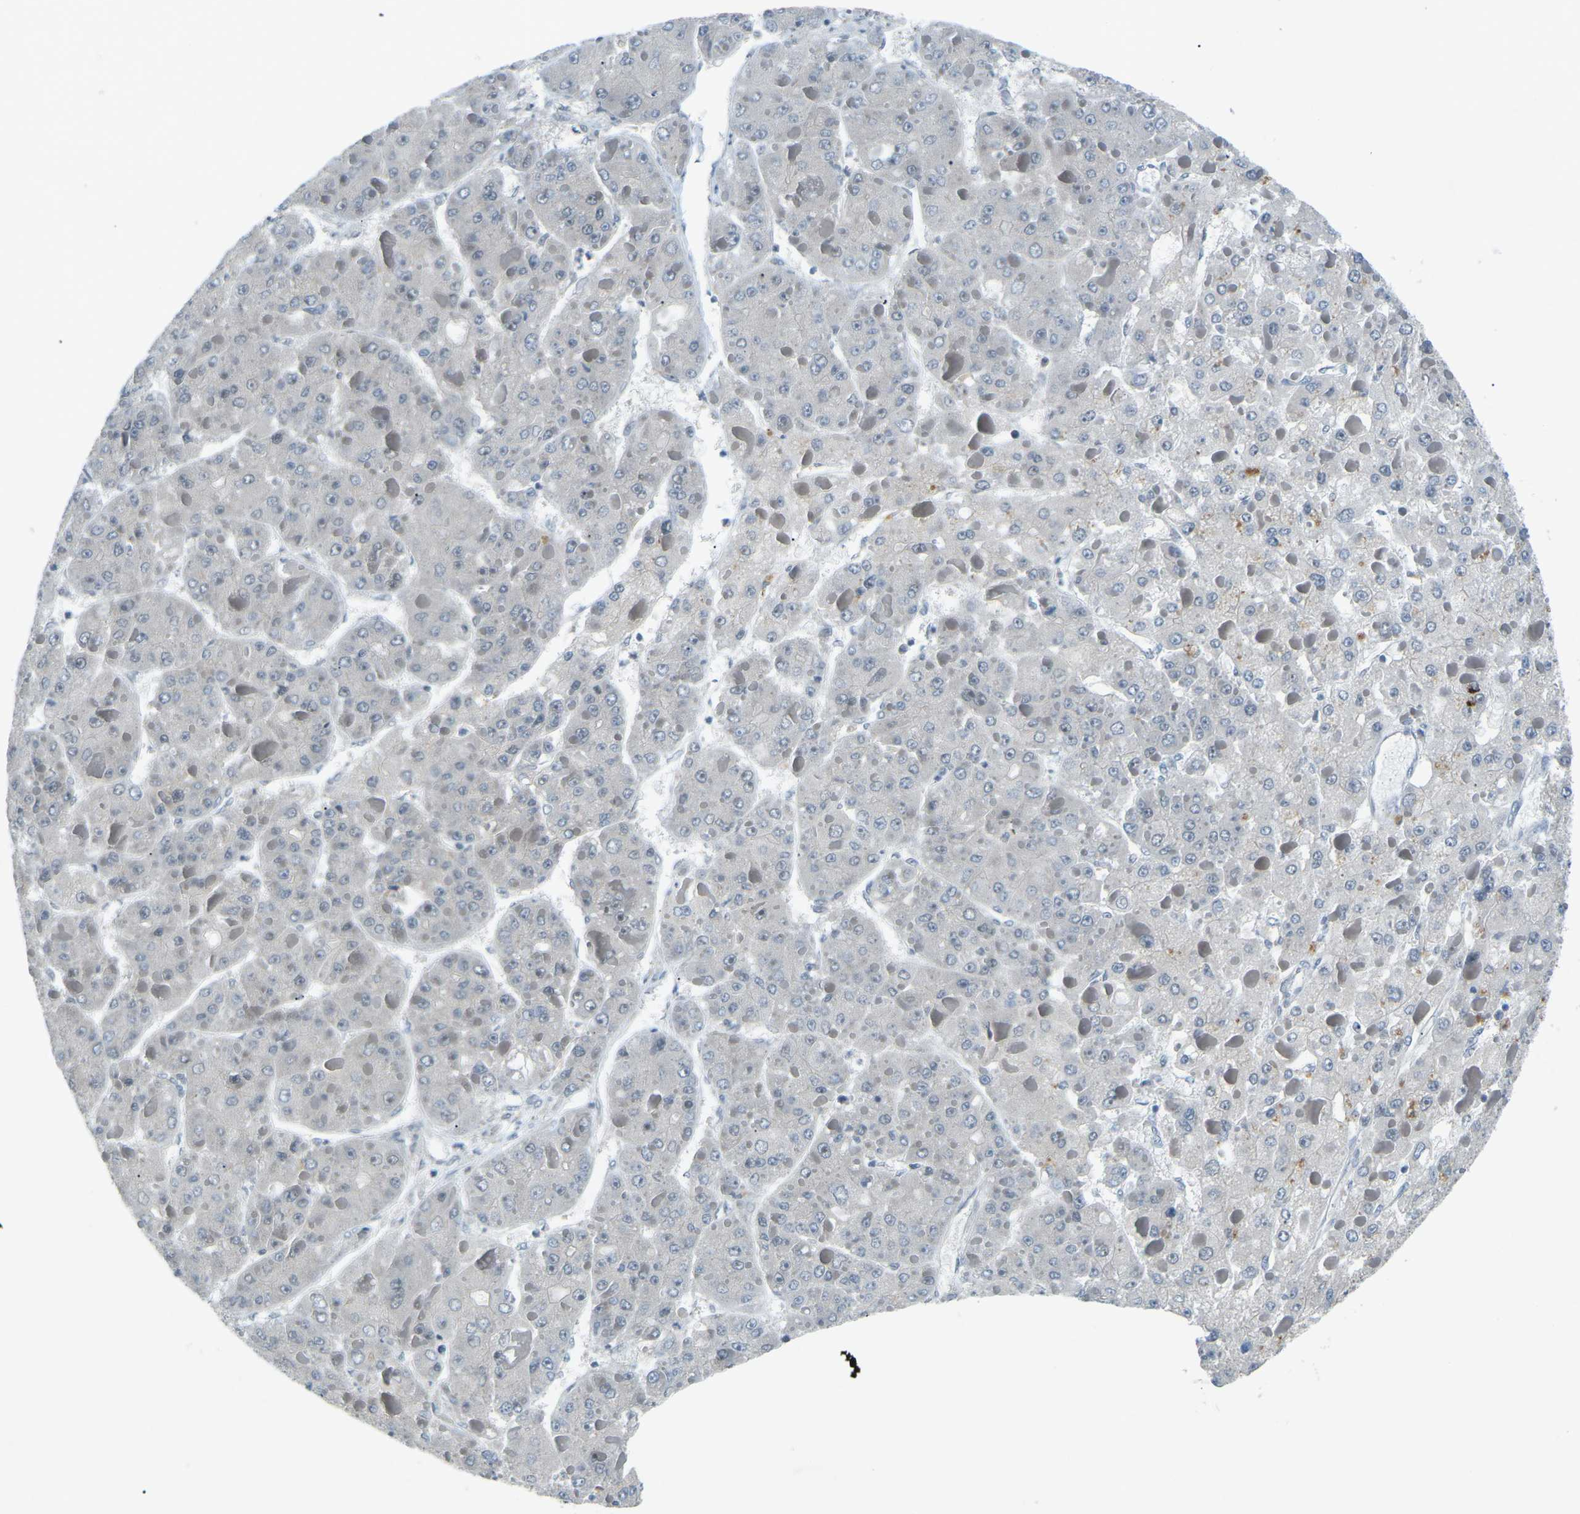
{"staining": {"intensity": "weak", "quantity": "<25%", "location": "cytoplasmic/membranous"}, "tissue": "liver cancer", "cell_type": "Tumor cells", "image_type": "cancer", "snomed": [{"axis": "morphology", "description": "Carcinoma, Hepatocellular, NOS"}, {"axis": "topography", "description": "Liver"}], "caption": "Tumor cells are negative for brown protein staining in hepatocellular carcinoma (liver). (DAB (3,3'-diaminobenzidine) IHC, high magnification).", "gene": "RTN3", "patient": {"sex": "female", "age": 73}}